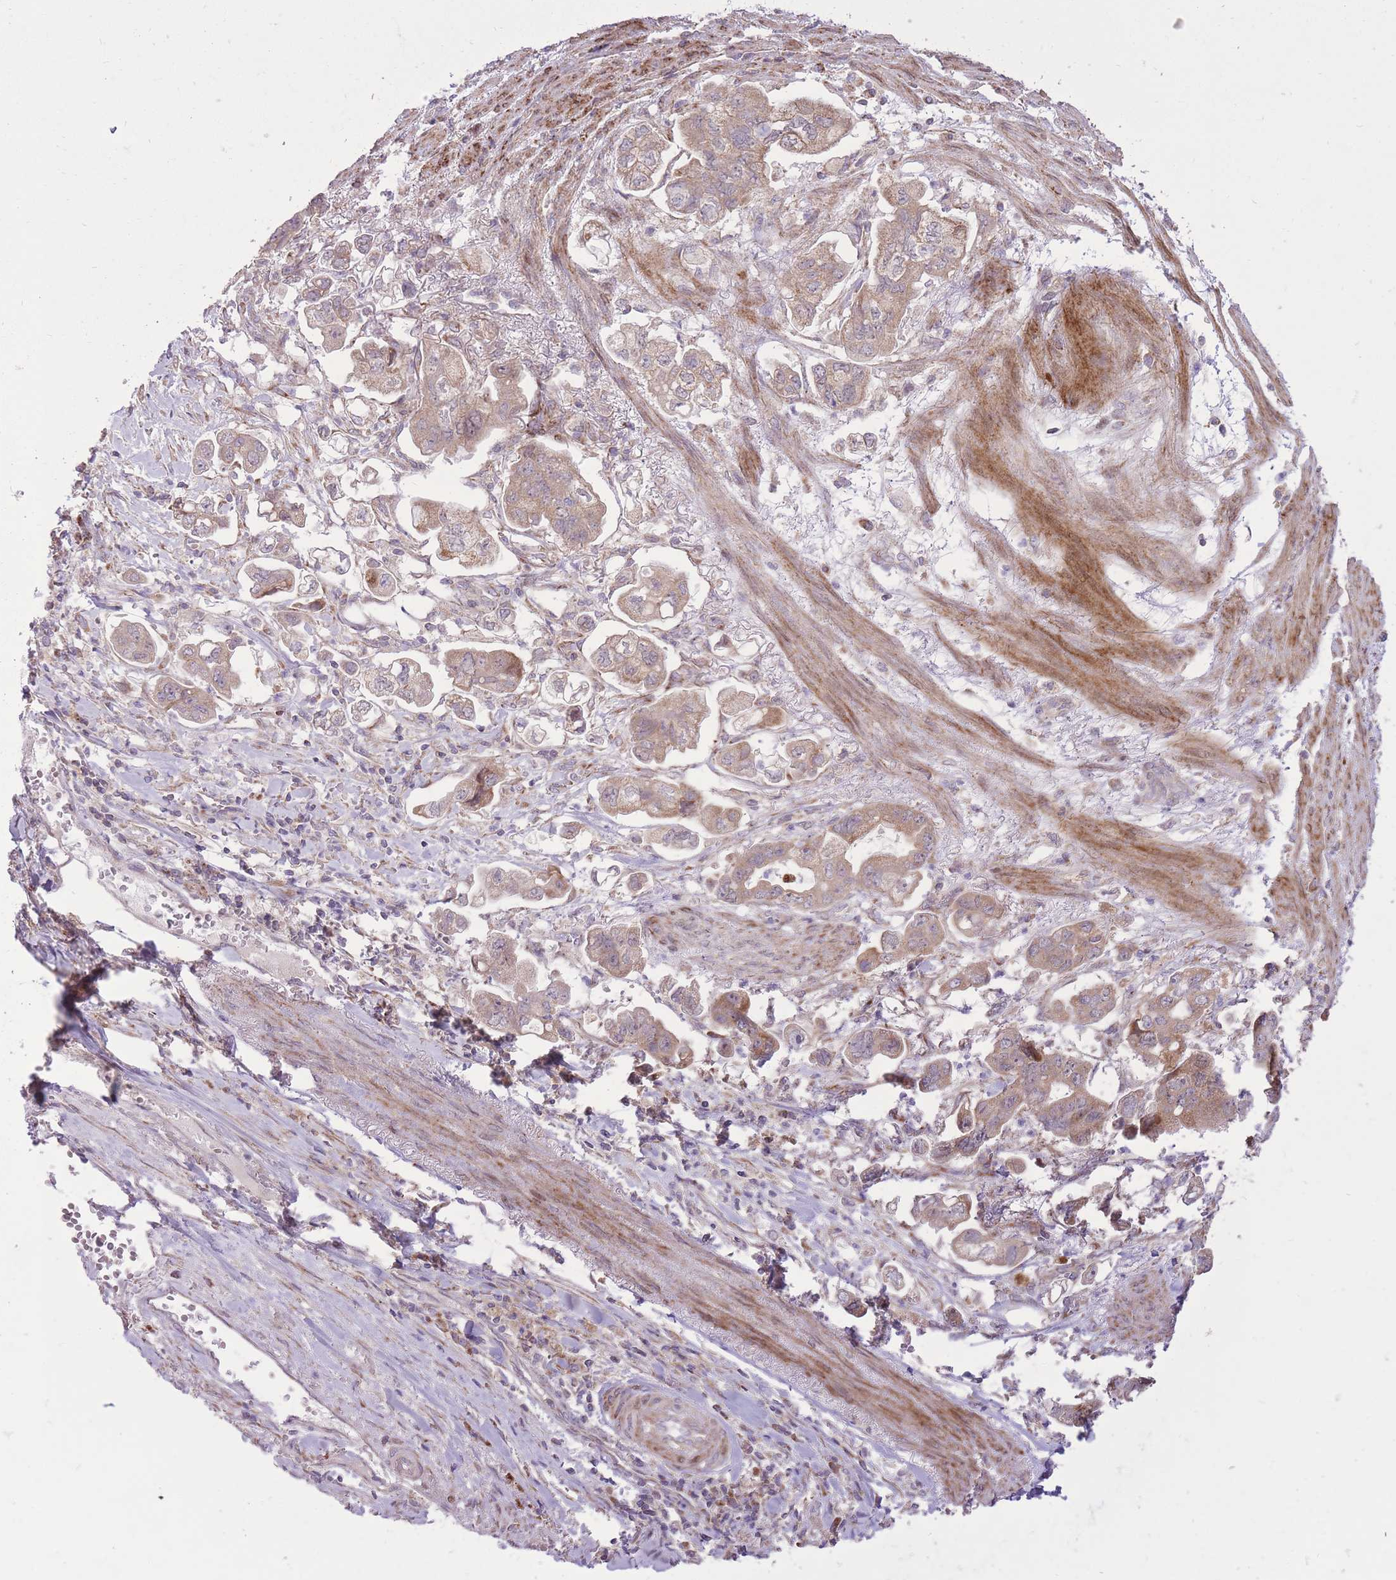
{"staining": {"intensity": "weak", "quantity": ">75%", "location": "cytoplasmic/membranous"}, "tissue": "stomach cancer", "cell_type": "Tumor cells", "image_type": "cancer", "snomed": [{"axis": "morphology", "description": "Adenocarcinoma, NOS"}, {"axis": "topography", "description": "Stomach"}], "caption": "Tumor cells display low levels of weak cytoplasmic/membranous expression in about >75% of cells in stomach adenocarcinoma. (DAB (3,3'-diaminobenzidine) IHC, brown staining for protein, blue staining for nuclei).", "gene": "SLC4A4", "patient": {"sex": "male", "age": 62}}